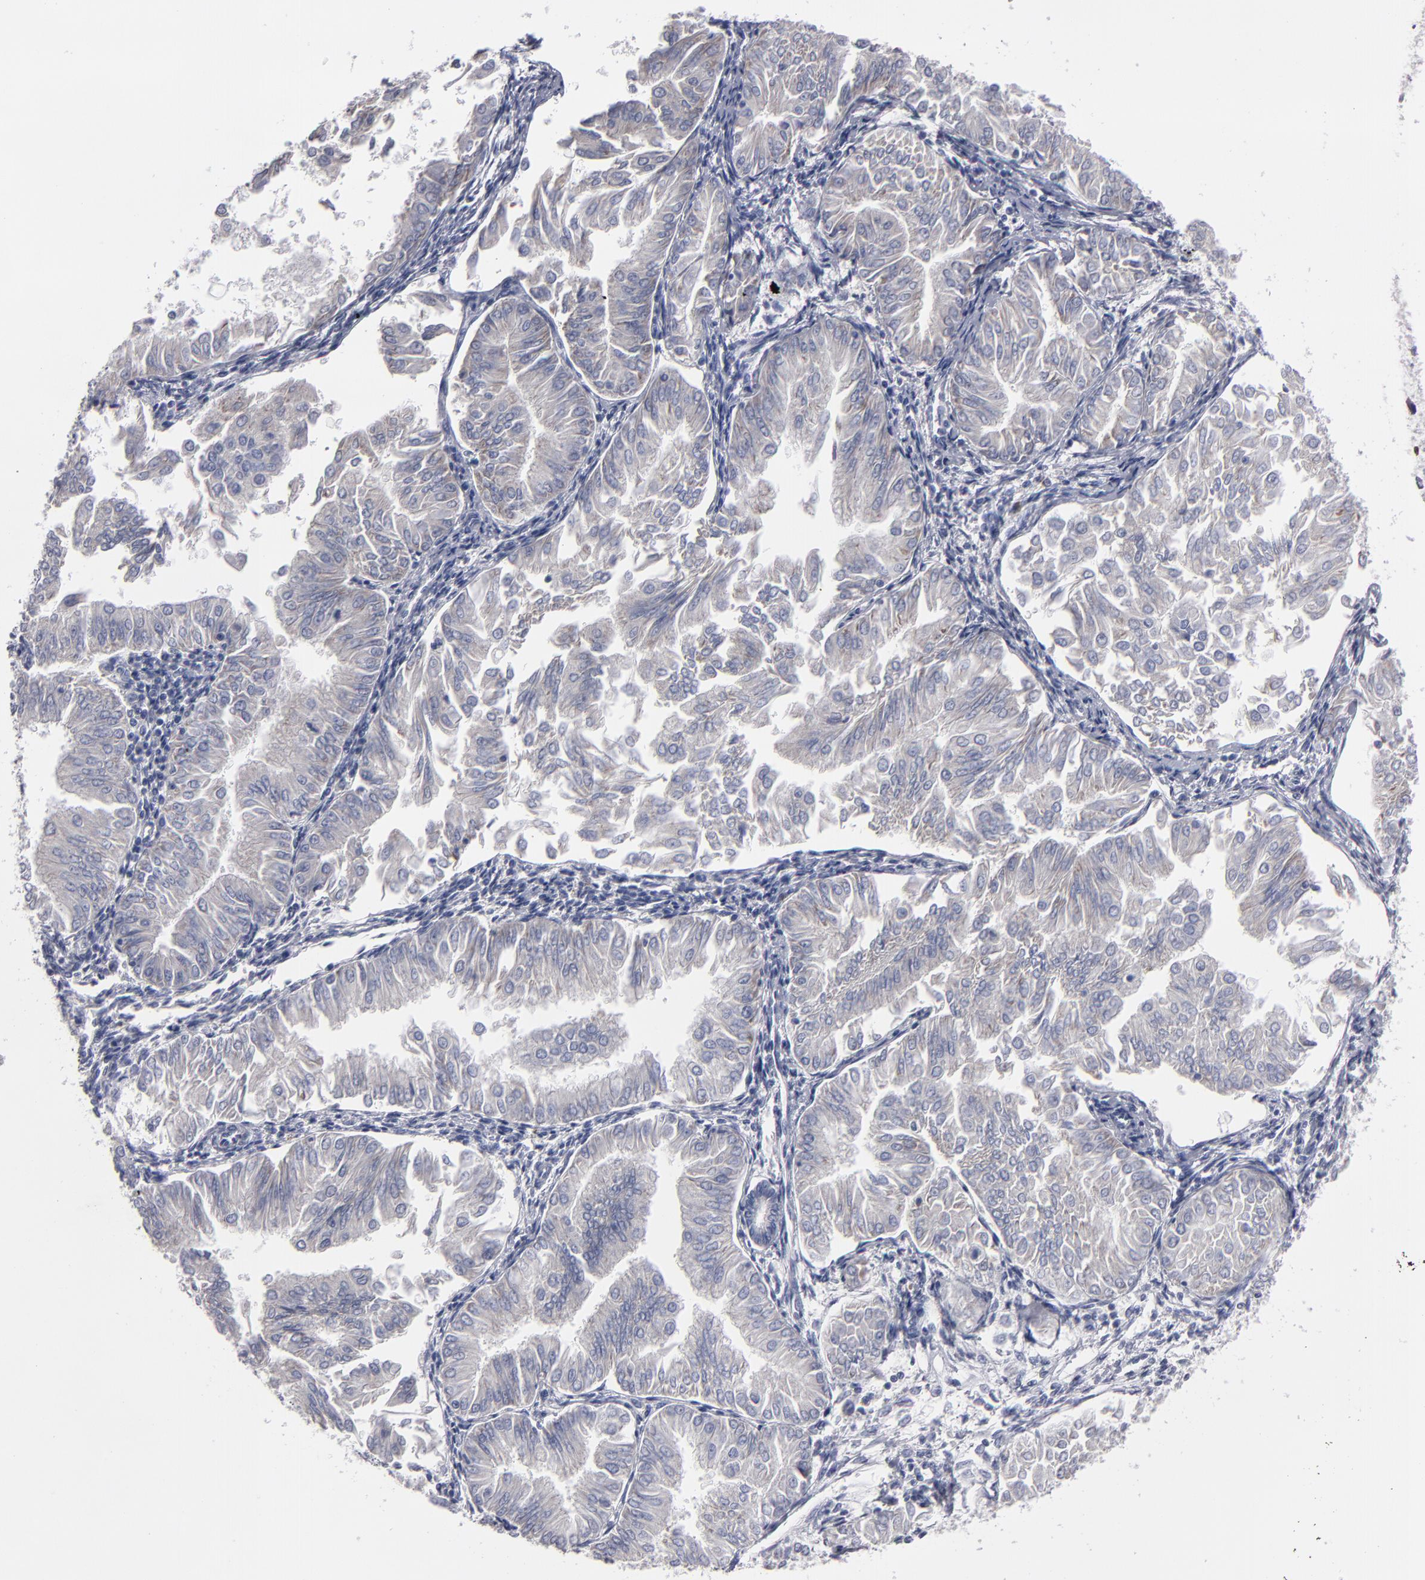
{"staining": {"intensity": "weak", "quantity": ">75%", "location": "cytoplasmic/membranous"}, "tissue": "endometrial cancer", "cell_type": "Tumor cells", "image_type": "cancer", "snomed": [{"axis": "morphology", "description": "Adenocarcinoma, NOS"}, {"axis": "topography", "description": "Endometrium"}], "caption": "Protein expression by immunohistochemistry exhibits weak cytoplasmic/membranous staining in approximately >75% of tumor cells in adenocarcinoma (endometrial). The protein of interest is stained brown, and the nuclei are stained in blue (DAB (3,3'-diaminobenzidine) IHC with brightfield microscopy, high magnification).", "gene": "CCDC80", "patient": {"sex": "female", "age": 53}}